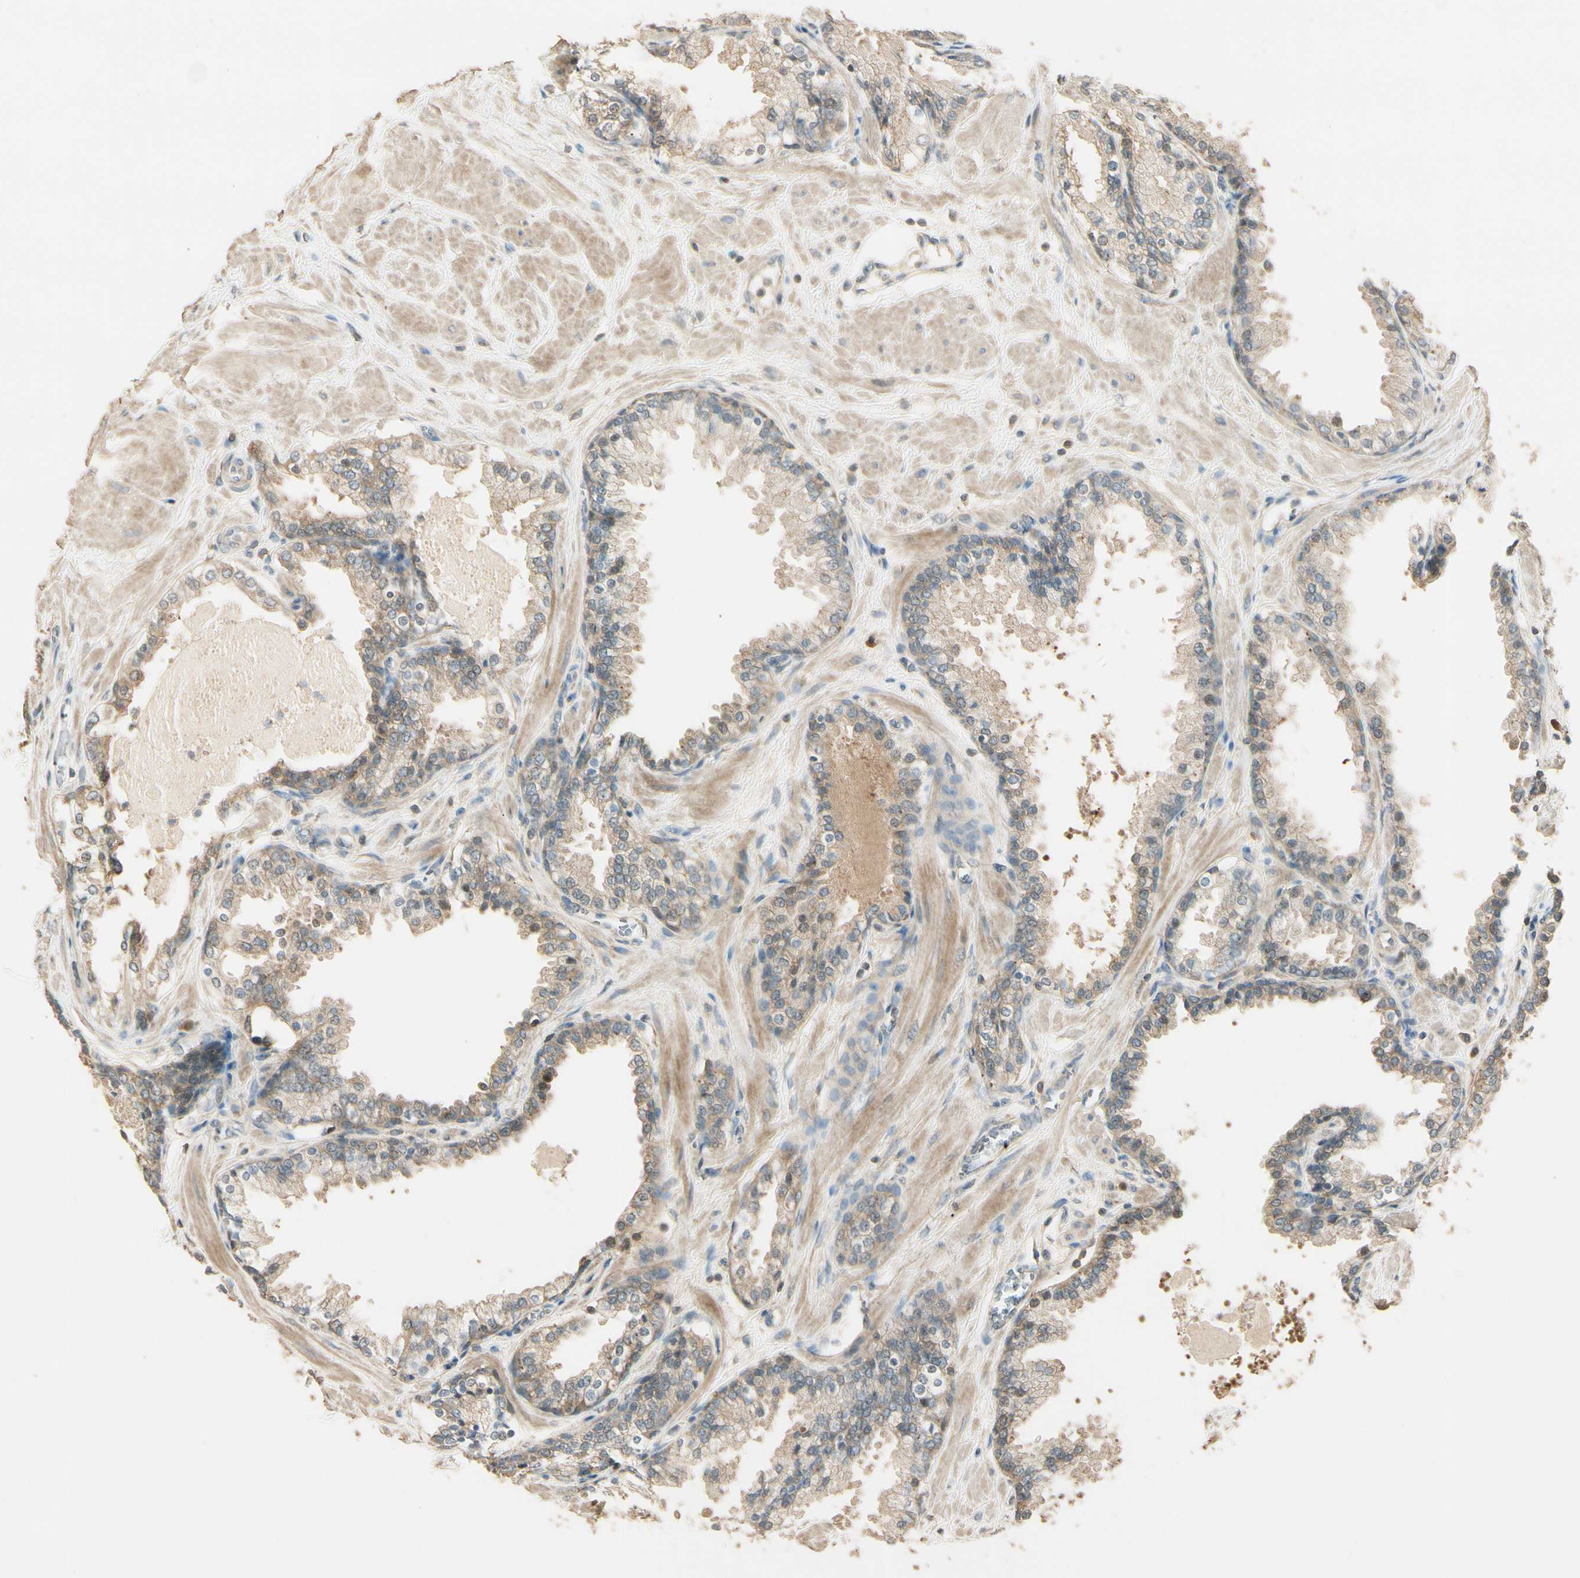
{"staining": {"intensity": "weak", "quantity": ">75%", "location": "cytoplasmic/membranous"}, "tissue": "prostate", "cell_type": "Glandular cells", "image_type": "normal", "snomed": [{"axis": "morphology", "description": "Normal tissue, NOS"}, {"axis": "topography", "description": "Prostate"}], "caption": "Immunohistochemistry staining of normal prostate, which exhibits low levels of weak cytoplasmic/membranous expression in about >75% of glandular cells indicating weak cytoplasmic/membranous protein positivity. The staining was performed using DAB (brown) for protein detection and nuclei were counterstained in hematoxylin (blue).", "gene": "PLXNA1", "patient": {"sex": "male", "age": 51}}